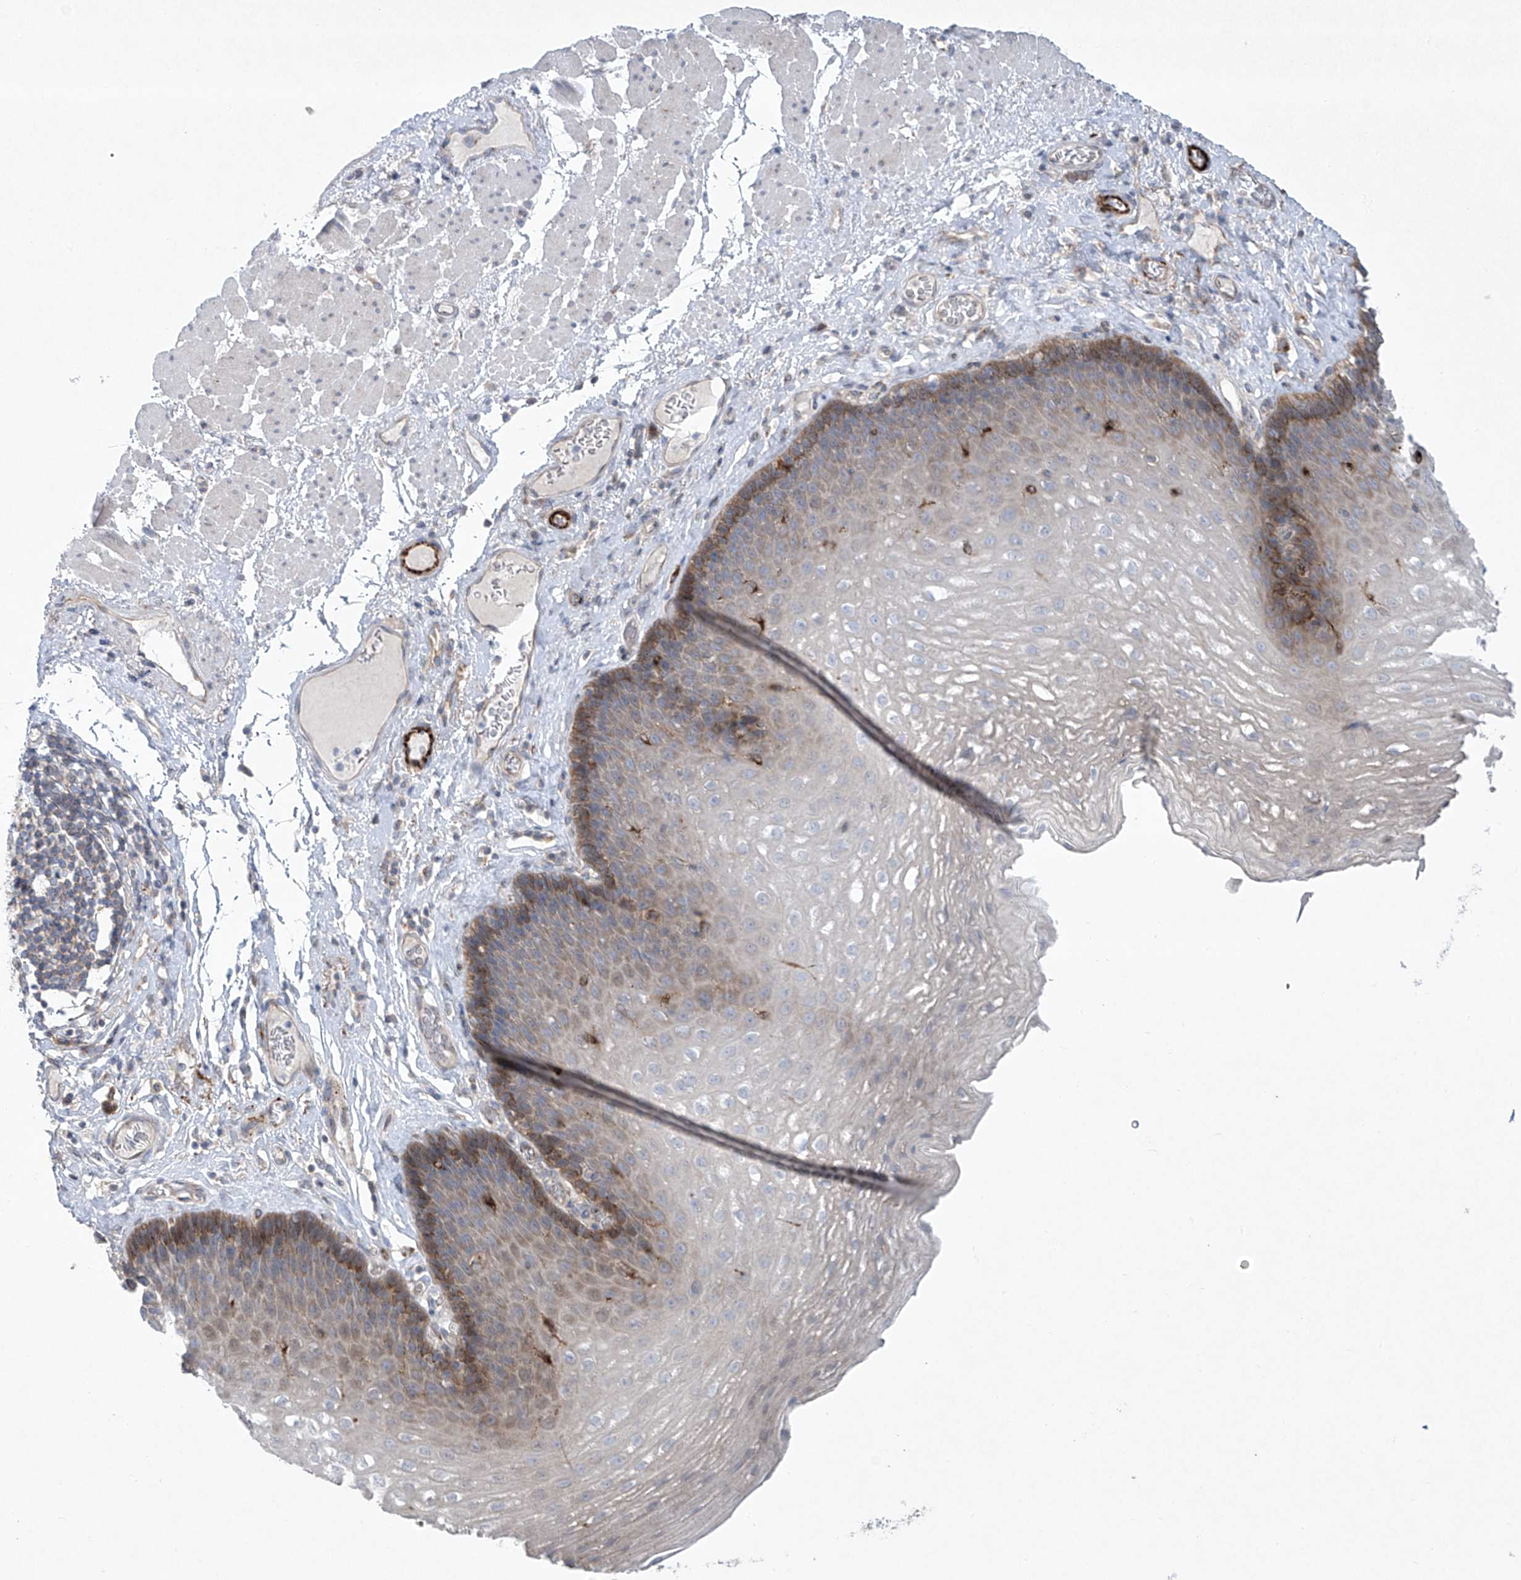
{"staining": {"intensity": "moderate", "quantity": "<25%", "location": "cytoplasmic/membranous"}, "tissue": "esophagus", "cell_type": "Squamous epithelial cells", "image_type": "normal", "snomed": [{"axis": "morphology", "description": "Normal tissue, NOS"}, {"axis": "topography", "description": "Esophagus"}], "caption": "High-magnification brightfield microscopy of normal esophagus stained with DAB (3,3'-diaminobenzidine) (brown) and counterstained with hematoxylin (blue). squamous epithelial cells exhibit moderate cytoplasmic/membranous staining is seen in about<25% of cells.", "gene": "TJAP1", "patient": {"sex": "female", "age": 66}}